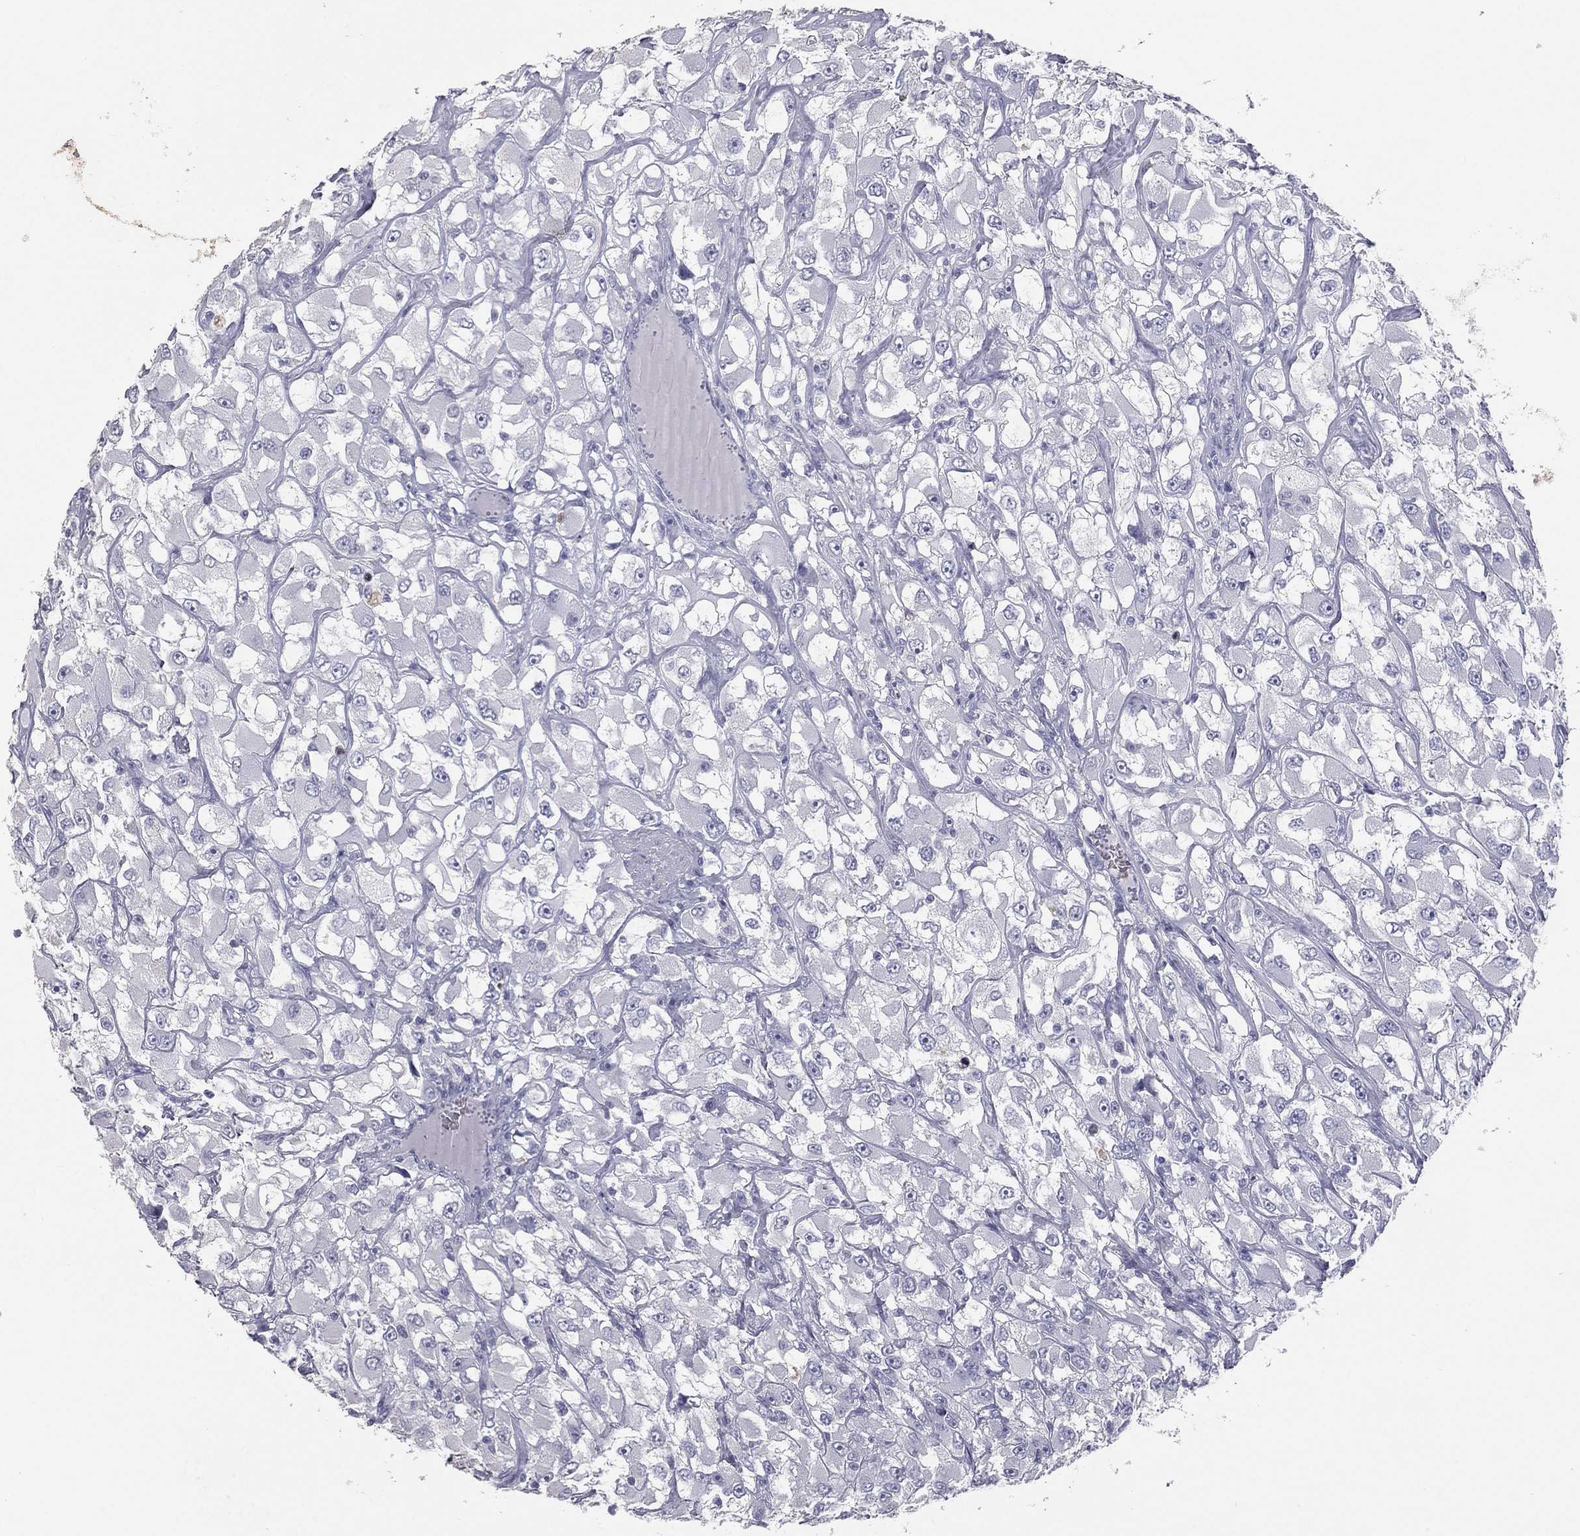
{"staining": {"intensity": "negative", "quantity": "none", "location": "none"}, "tissue": "renal cancer", "cell_type": "Tumor cells", "image_type": "cancer", "snomed": [{"axis": "morphology", "description": "Adenocarcinoma, NOS"}, {"axis": "topography", "description": "Kidney"}], "caption": "An IHC micrograph of adenocarcinoma (renal) is shown. There is no staining in tumor cells of adenocarcinoma (renal).", "gene": "ESX1", "patient": {"sex": "female", "age": 52}}